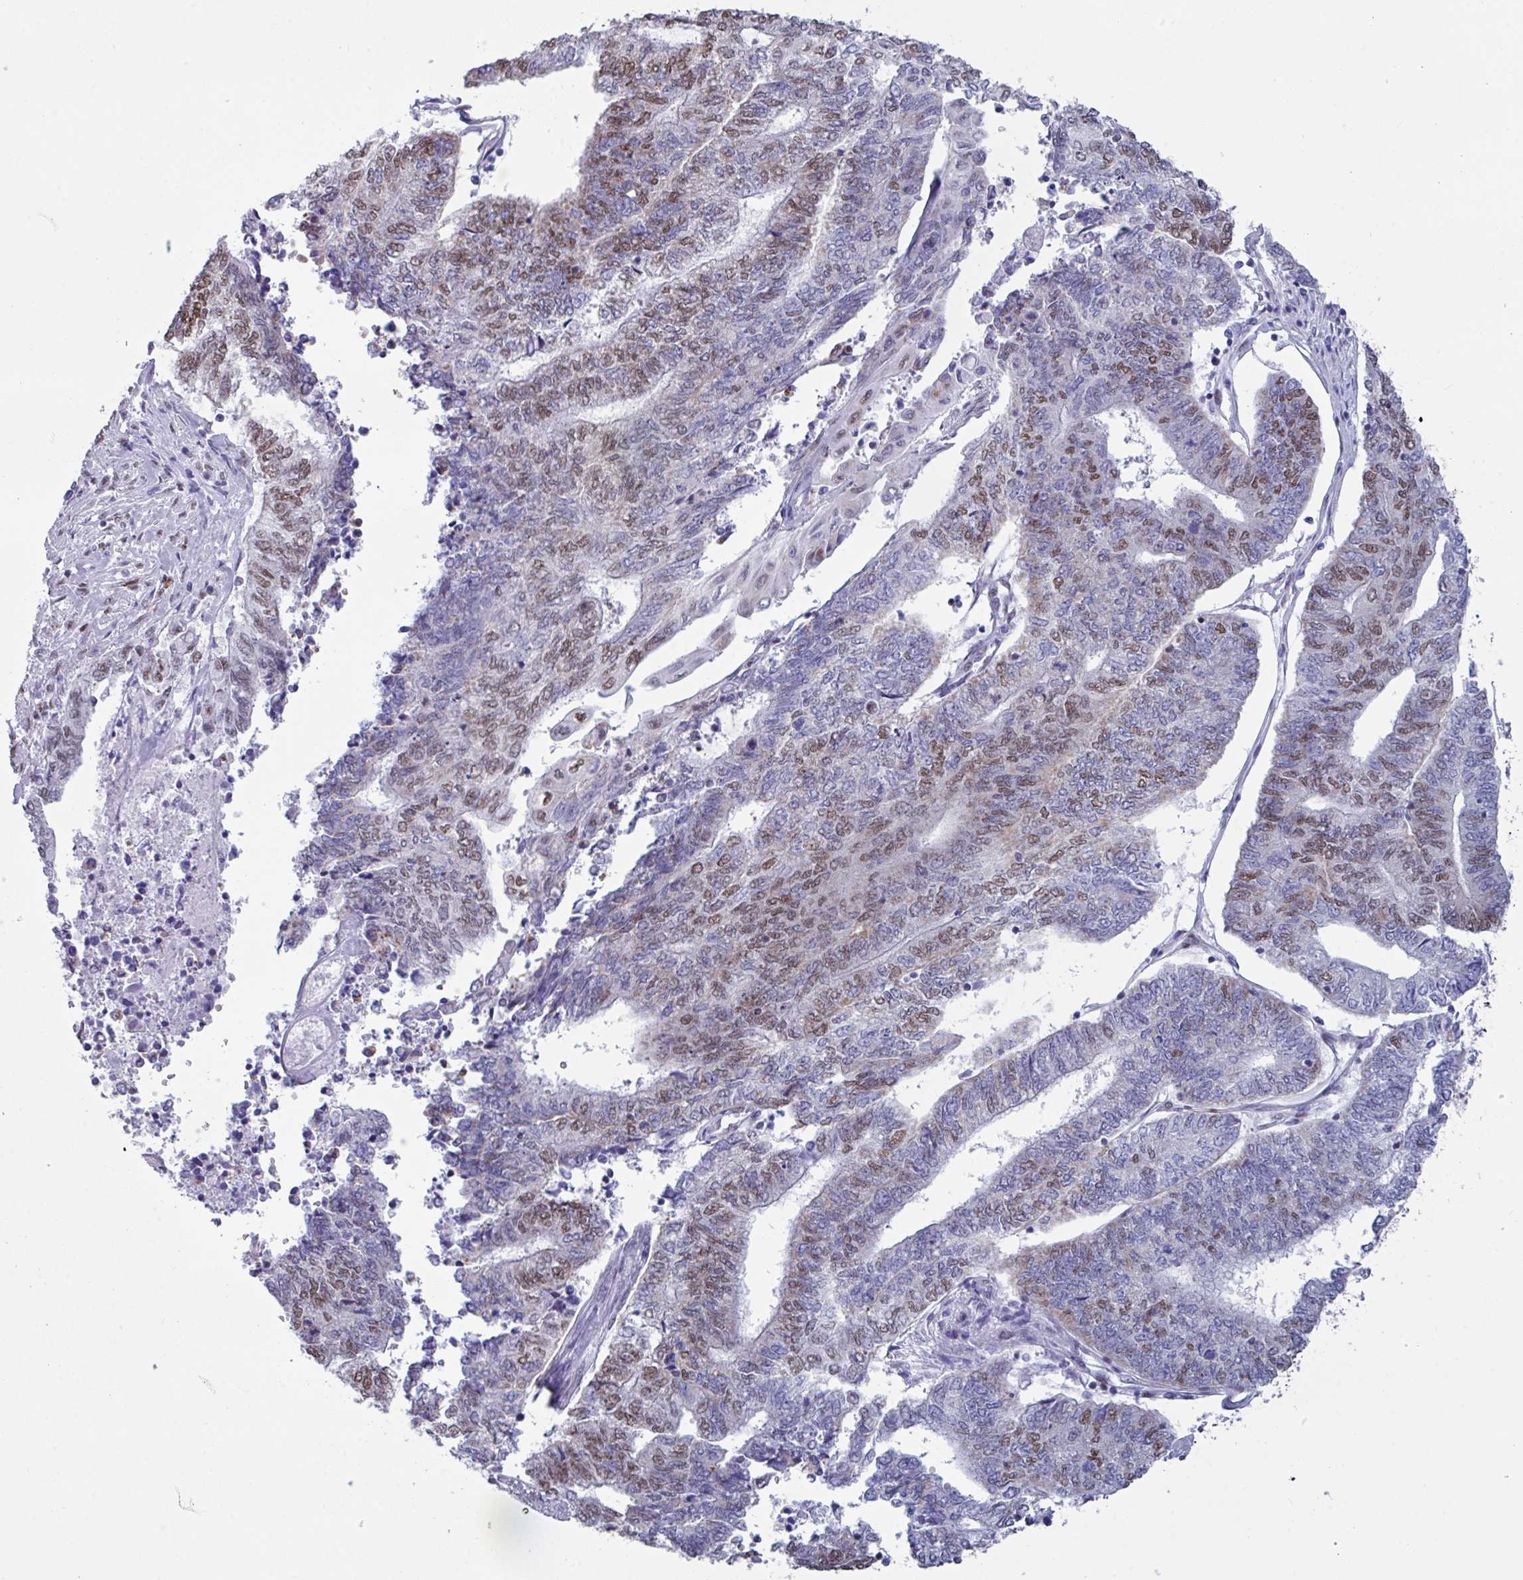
{"staining": {"intensity": "moderate", "quantity": "25%-75%", "location": "nuclear"}, "tissue": "endometrial cancer", "cell_type": "Tumor cells", "image_type": "cancer", "snomed": [{"axis": "morphology", "description": "Adenocarcinoma, NOS"}, {"axis": "topography", "description": "Uterus"}, {"axis": "topography", "description": "Endometrium"}], "caption": "Endometrial cancer tissue demonstrates moderate nuclear positivity in approximately 25%-75% of tumor cells, visualized by immunohistochemistry.", "gene": "PUF60", "patient": {"sex": "female", "age": 70}}